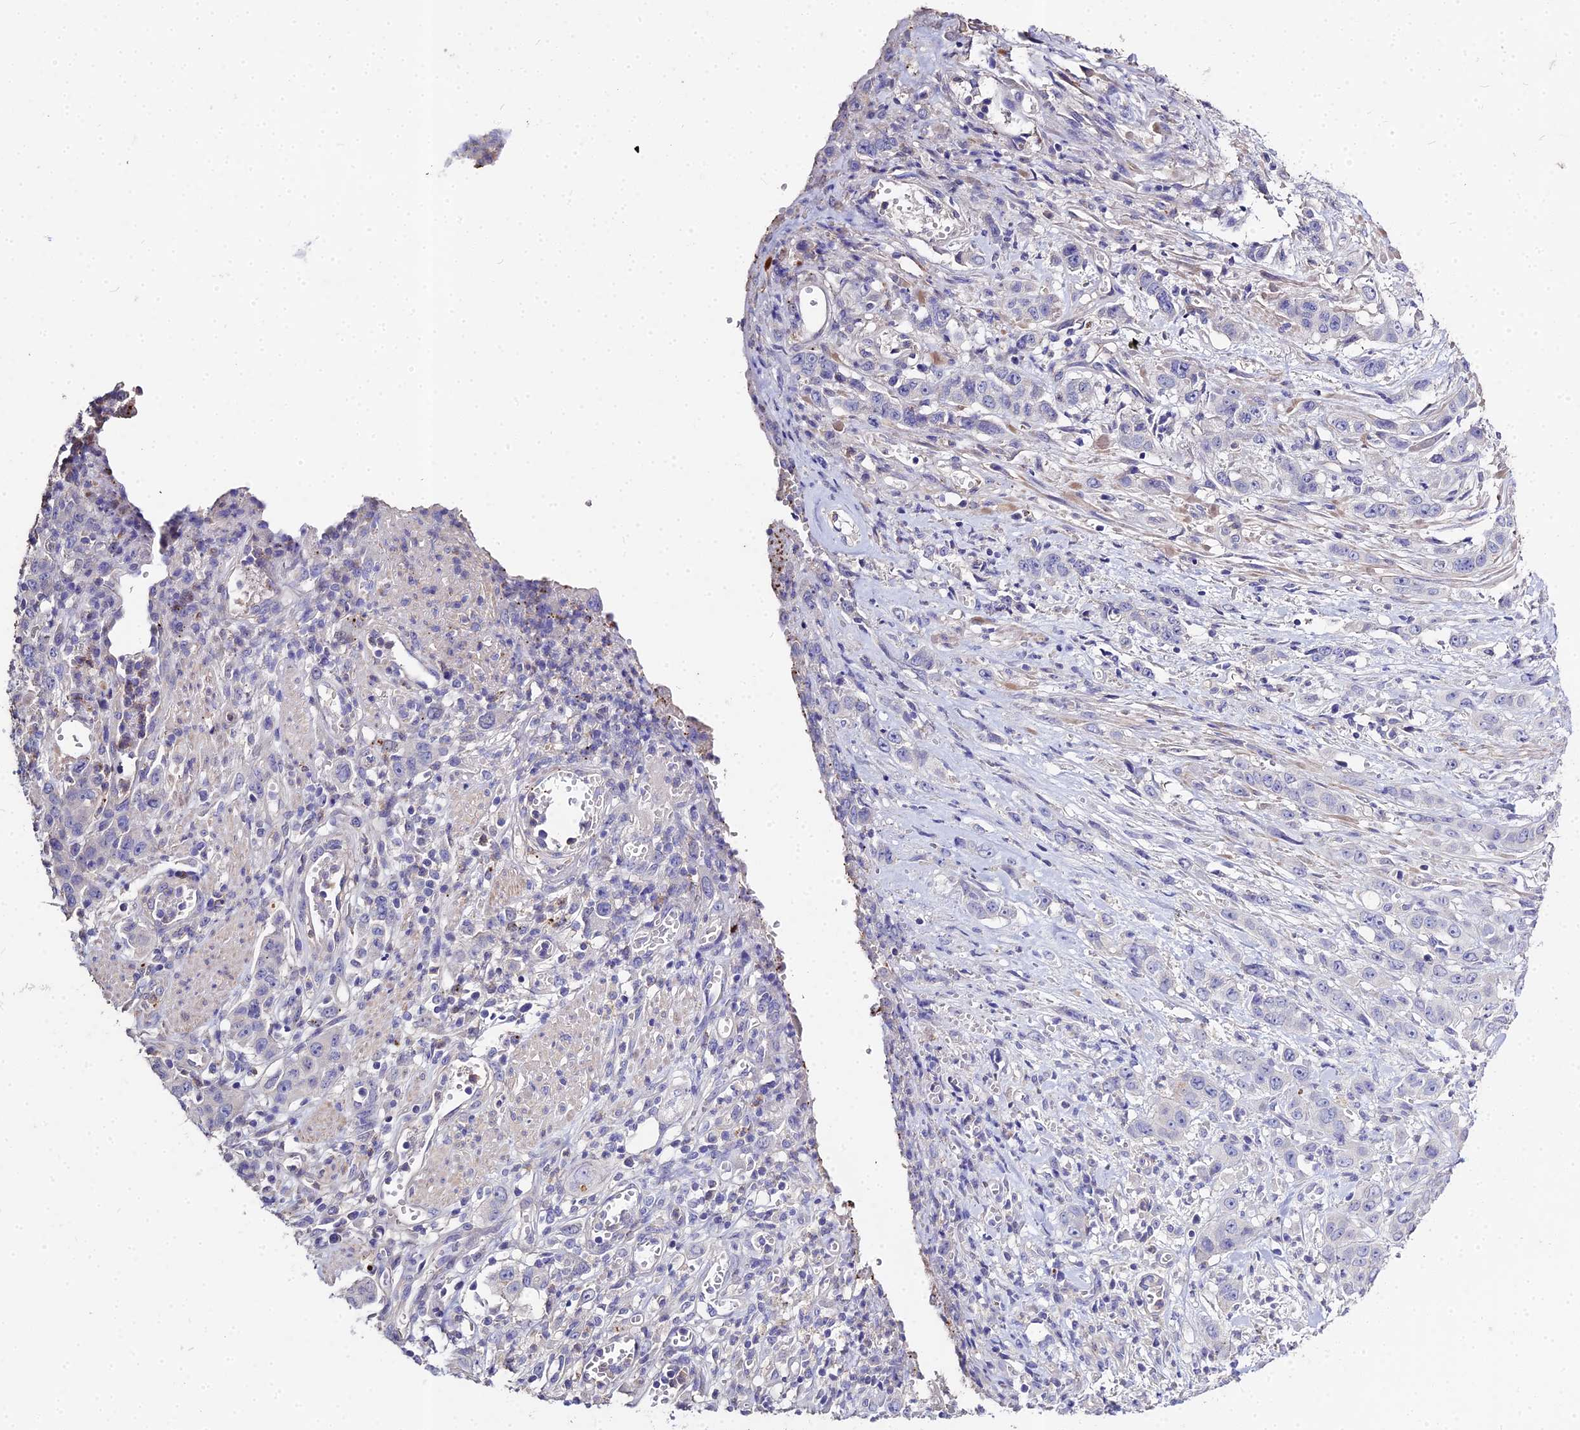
{"staining": {"intensity": "negative", "quantity": "none", "location": "none"}, "tissue": "stomach cancer", "cell_type": "Tumor cells", "image_type": "cancer", "snomed": [{"axis": "morphology", "description": "Adenocarcinoma, NOS"}, {"axis": "topography", "description": "Stomach, upper"}], "caption": "This is a photomicrograph of immunohistochemistry staining of stomach adenocarcinoma, which shows no staining in tumor cells.", "gene": "GLYAT", "patient": {"sex": "male", "age": 62}}